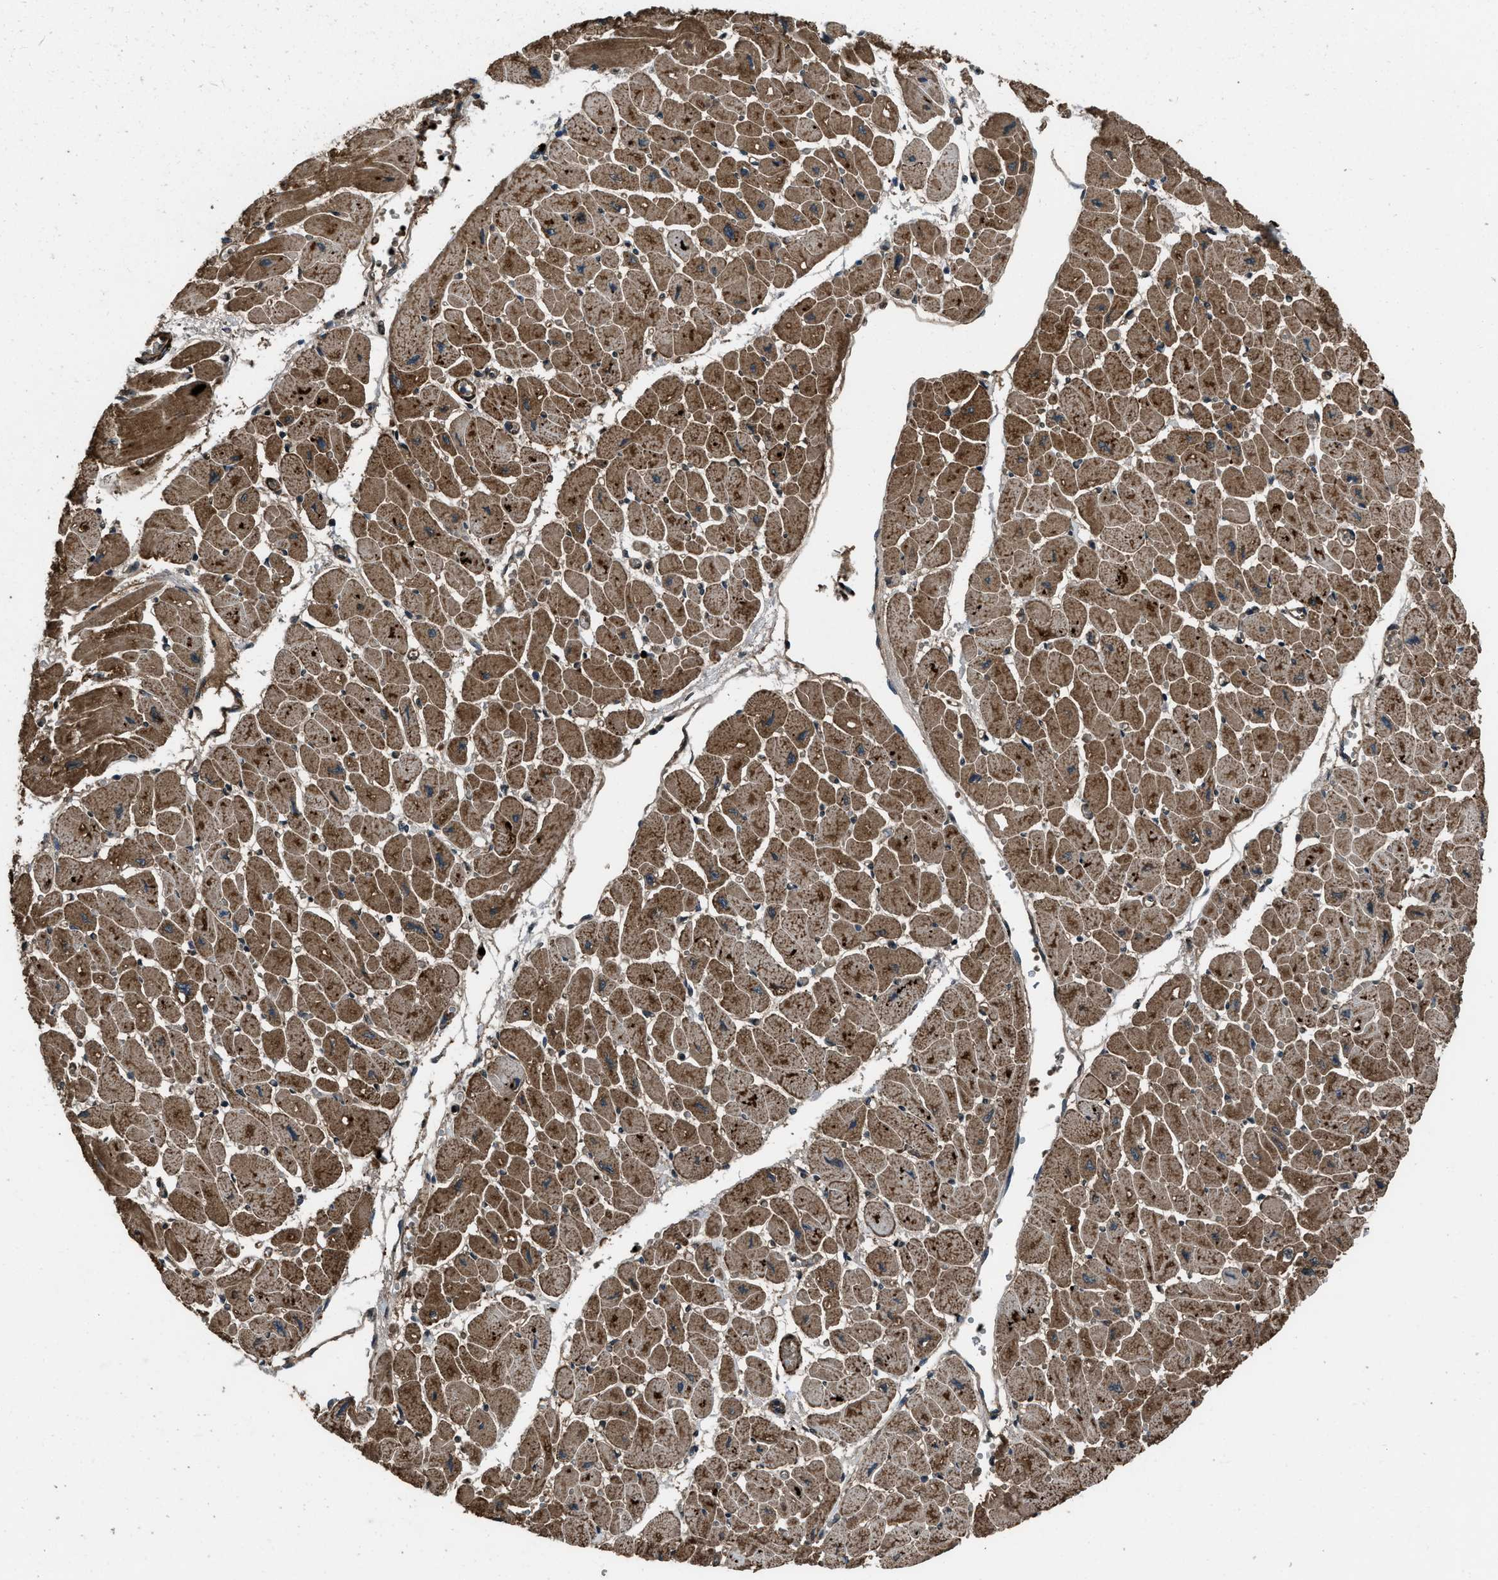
{"staining": {"intensity": "moderate", "quantity": ">75%", "location": "cytoplasmic/membranous"}, "tissue": "heart muscle", "cell_type": "Cardiomyocytes", "image_type": "normal", "snomed": [{"axis": "morphology", "description": "Normal tissue, NOS"}, {"axis": "topography", "description": "Heart"}], "caption": "Cardiomyocytes reveal medium levels of moderate cytoplasmic/membranous positivity in about >75% of cells in unremarkable human heart muscle. (DAB IHC with brightfield microscopy, high magnification).", "gene": "IRAK4", "patient": {"sex": "female", "age": 54}}